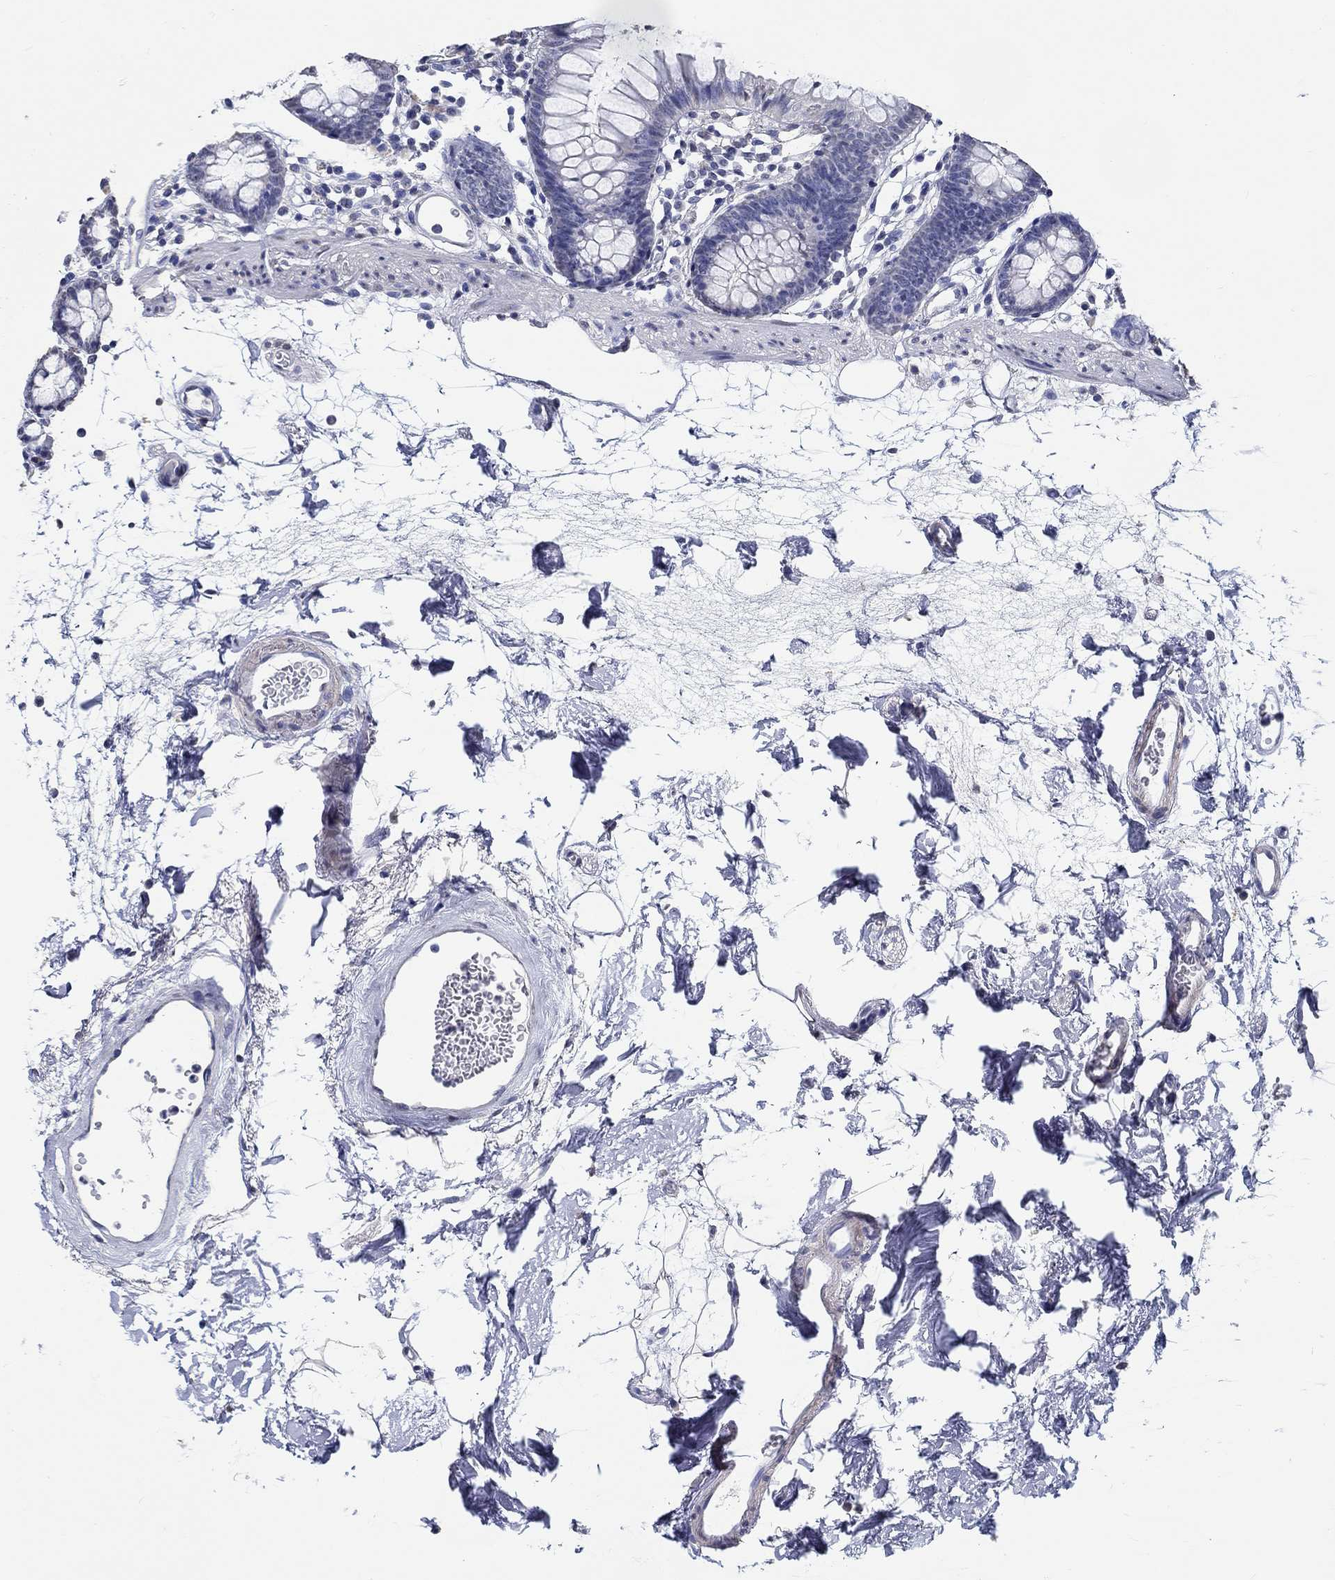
{"staining": {"intensity": "negative", "quantity": "none", "location": "none"}, "tissue": "colon", "cell_type": "Endothelial cells", "image_type": "normal", "snomed": [{"axis": "morphology", "description": "Normal tissue, NOS"}, {"axis": "topography", "description": "Colon"}], "caption": "DAB (3,3'-diaminobenzidine) immunohistochemical staining of normal human colon displays no significant expression in endothelial cells. The staining is performed using DAB brown chromogen with nuclei counter-stained in using hematoxylin.", "gene": "PDE1B", "patient": {"sex": "female", "age": 84}}